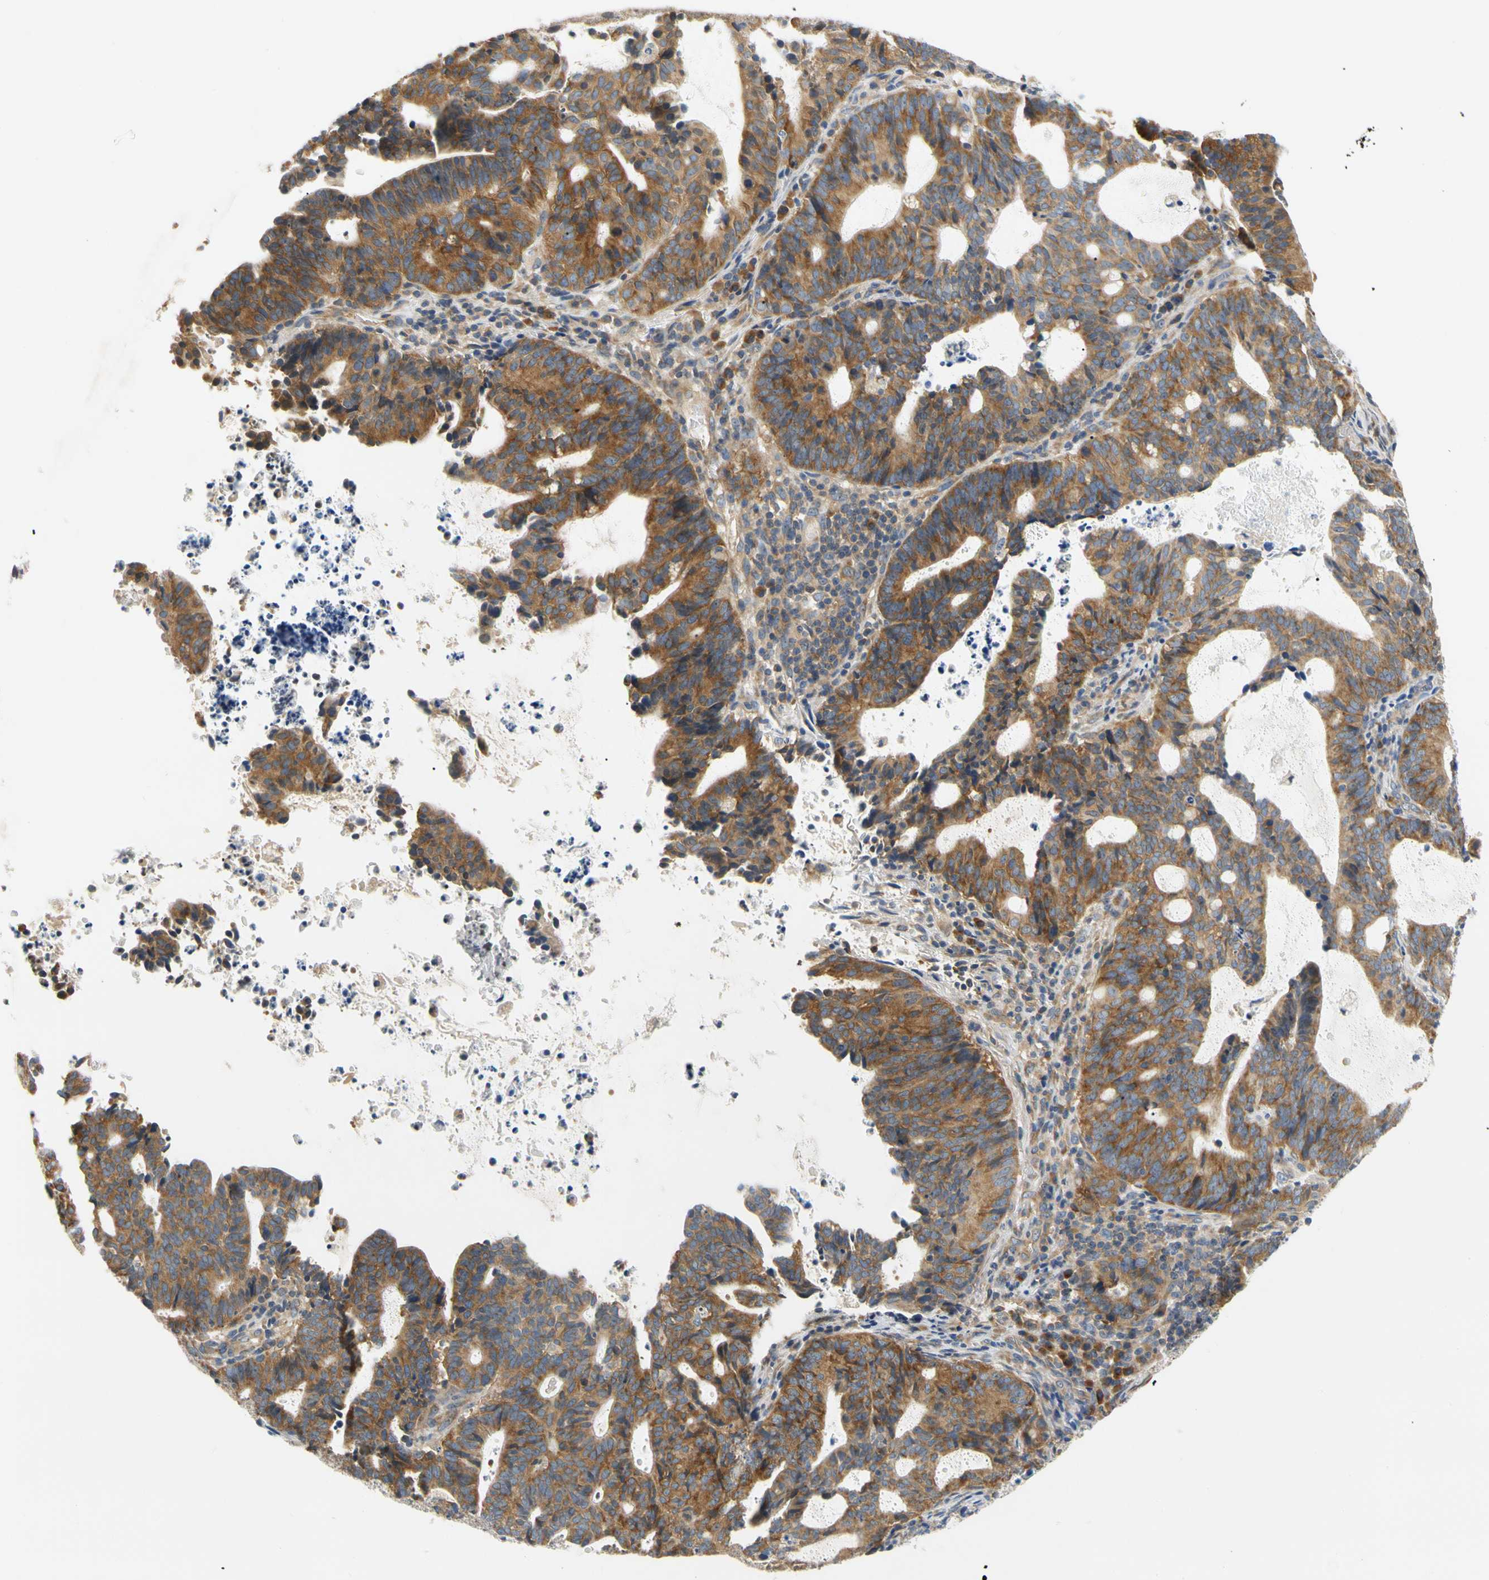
{"staining": {"intensity": "moderate", "quantity": ">75%", "location": "cytoplasmic/membranous"}, "tissue": "endometrial cancer", "cell_type": "Tumor cells", "image_type": "cancer", "snomed": [{"axis": "morphology", "description": "Adenocarcinoma, NOS"}, {"axis": "topography", "description": "Uterus"}], "caption": "There is medium levels of moderate cytoplasmic/membranous expression in tumor cells of endometrial cancer, as demonstrated by immunohistochemical staining (brown color).", "gene": "LRRC47", "patient": {"sex": "female", "age": 83}}